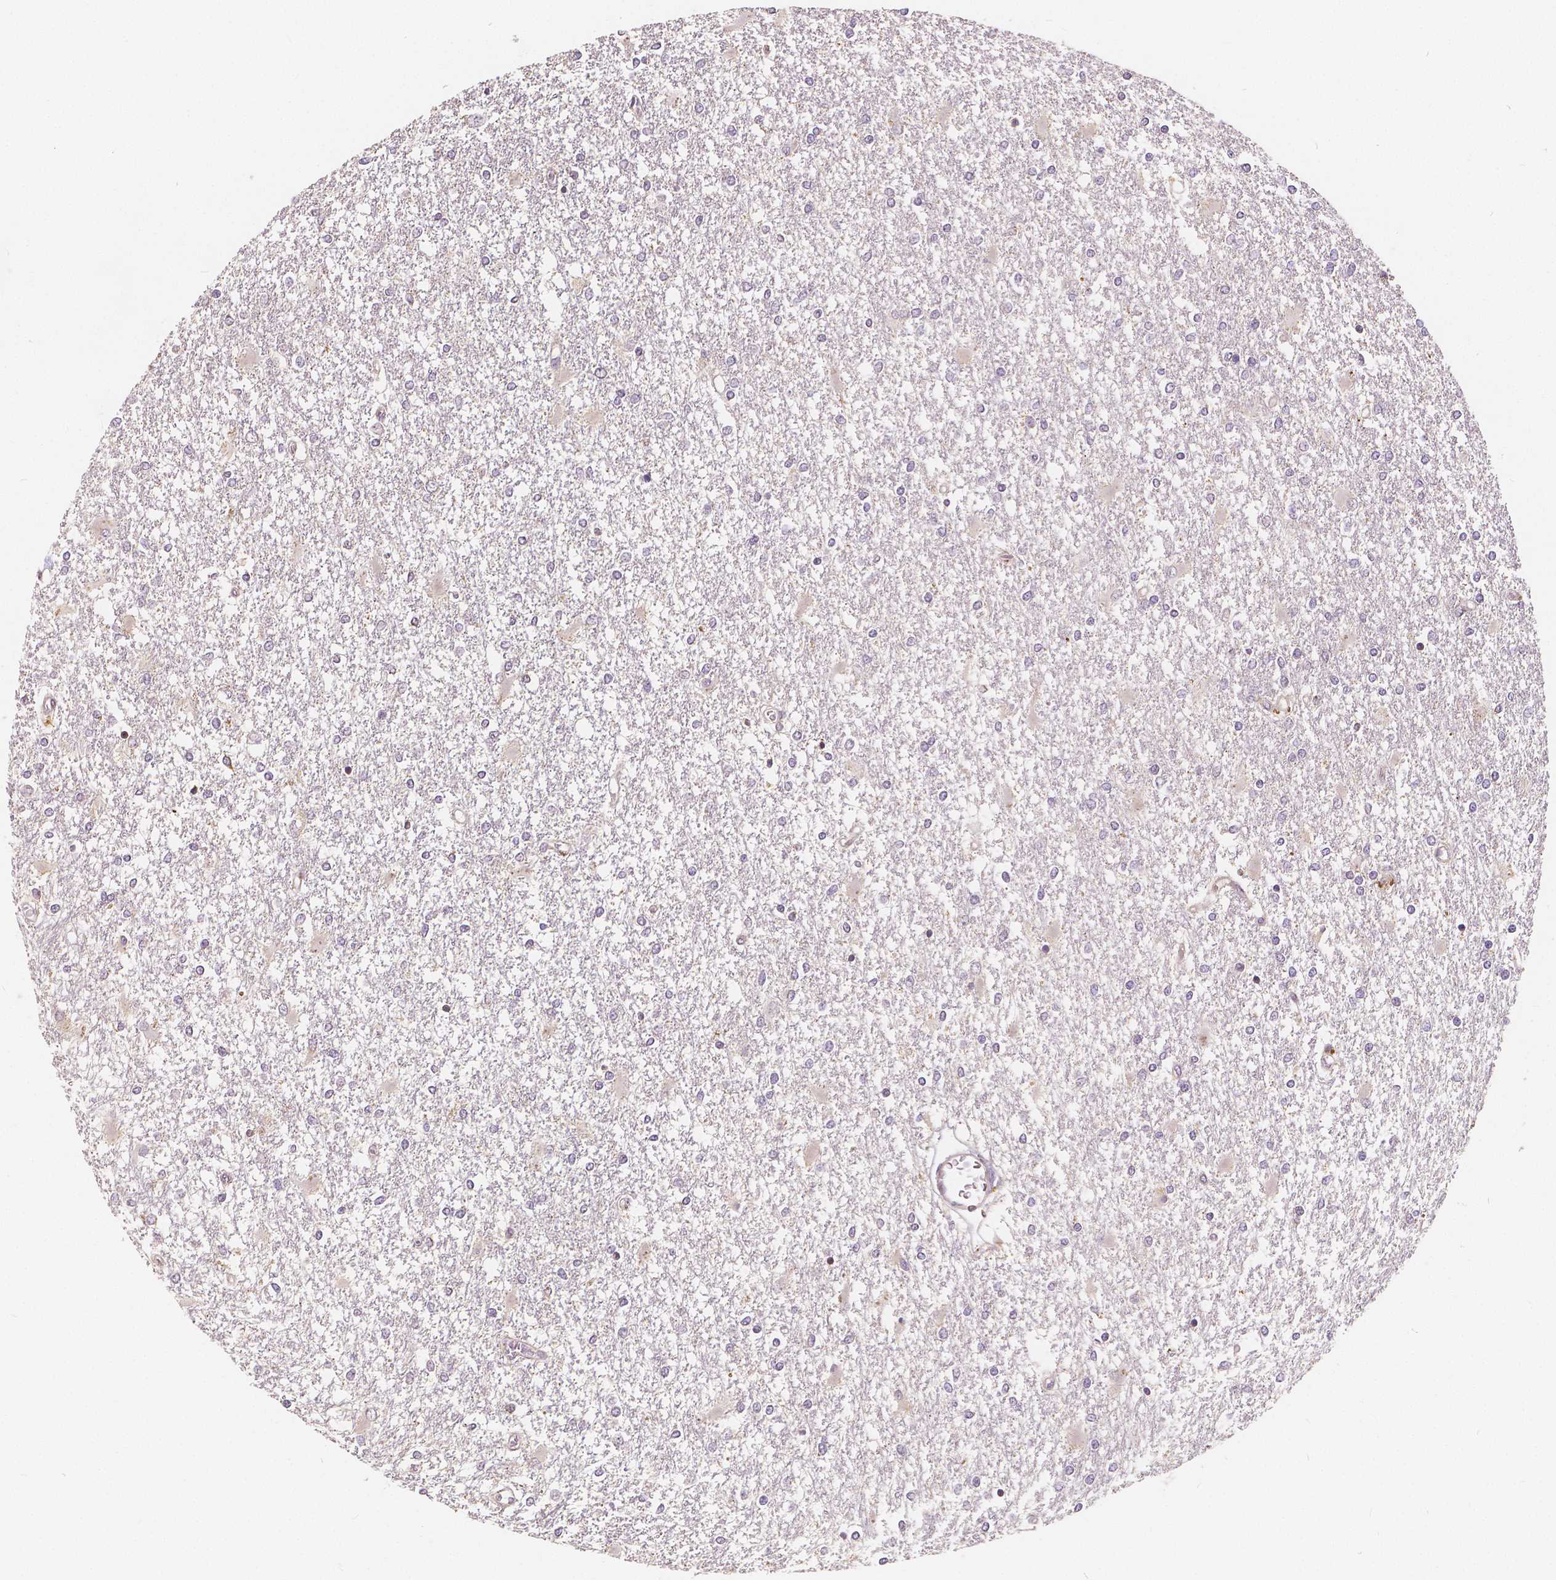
{"staining": {"intensity": "negative", "quantity": "none", "location": "none"}, "tissue": "glioma", "cell_type": "Tumor cells", "image_type": "cancer", "snomed": [{"axis": "morphology", "description": "Glioma, malignant, High grade"}, {"axis": "topography", "description": "Cerebral cortex"}], "caption": "Malignant glioma (high-grade) stained for a protein using IHC demonstrates no positivity tumor cells.", "gene": "SNX12", "patient": {"sex": "male", "age": 79}}